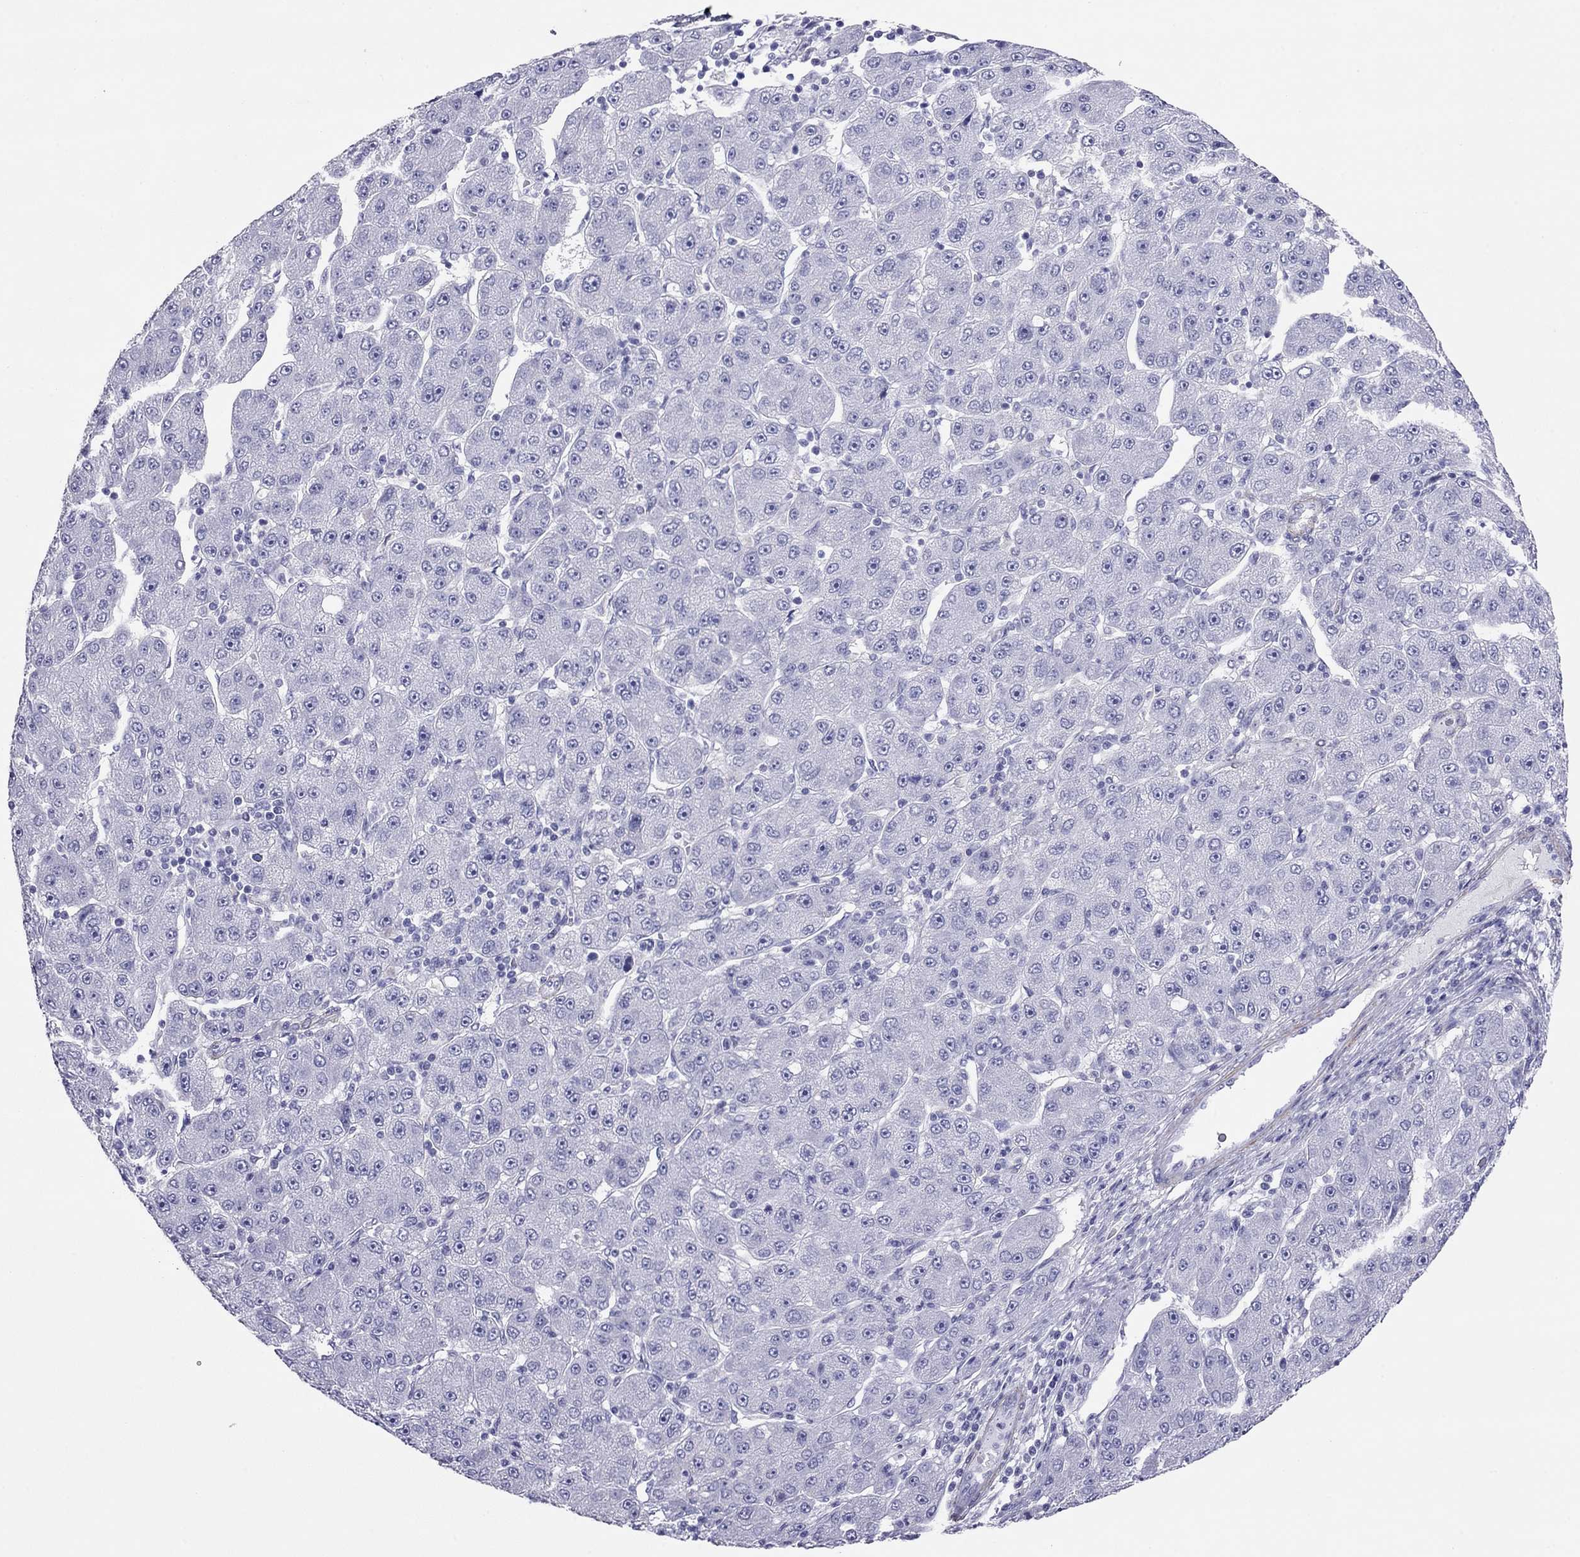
{"staining": {"intensity": "negative", "quantity": "none", "location": "none"}, "tissue": "liver cancer", "cell_type": "Tumor cells", "image_type": "cancer", "snomed": [{"axis": "morphology", "description": "Carcinoma, Hepatocellular, NOS"}, {"axis": "topography", "description": "Liver"}], "caption": "Immunohistochemical staining of human liver cancer demonstrates no significant staining in tumor cells. (DAB immunohistochemistry (IHC), high magnification).", "gene": "MYMX", "patient": {"sex": "male", "age": 67}}